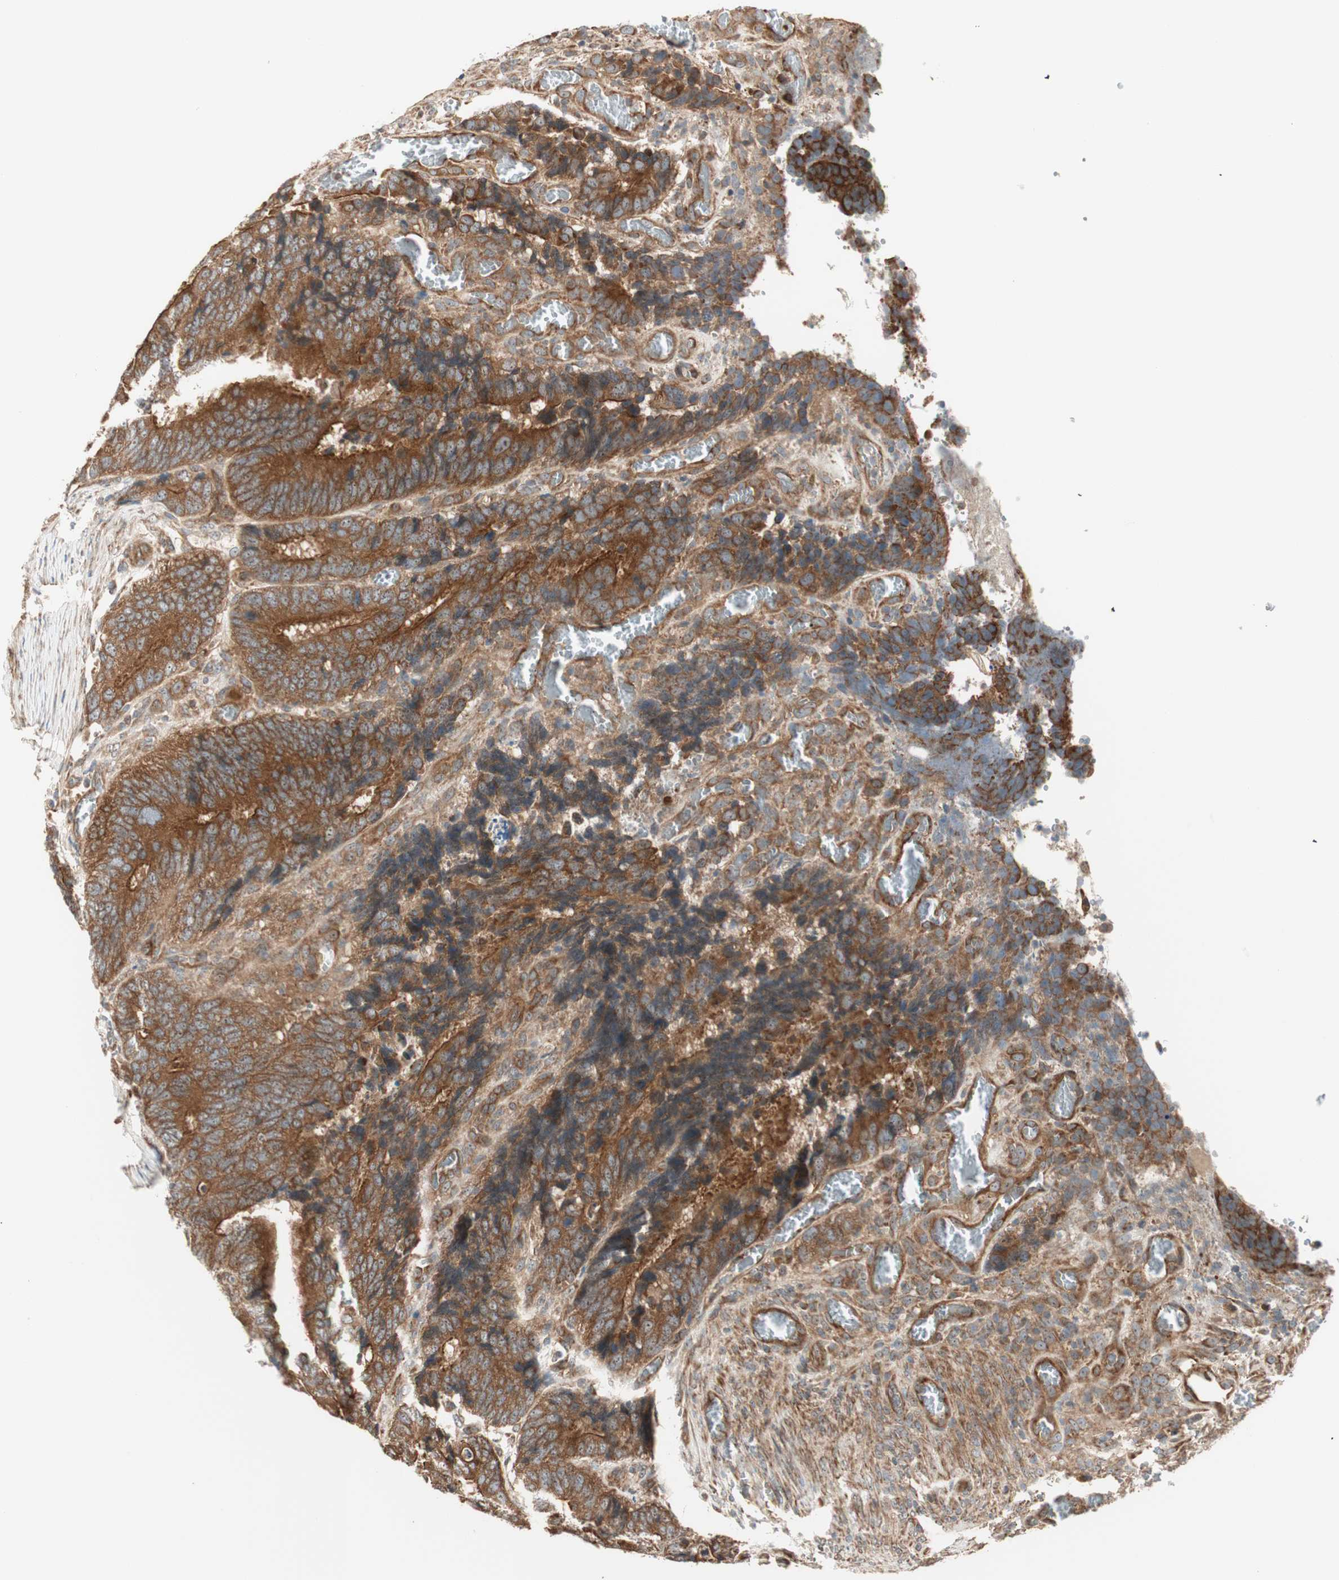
{"staining": {"intensity": "strong", "quantity": ">75%", "location": "cytoplasmic/membranous"}, "tissue": "colorectal cancer", "cell_type": "Tumor cells", "image_type": "cancer", "snomed": [{"axis": "morphology", "description": "Adenocarcinoma, NOS"}, {"axis": "topography", "description": "Colon"}], "caption": "Tumor cells show high levels of strong cytoplasmic/membranous positivity in about >75% of cells in human adenocarcinoma (colorectal).", "gene": "CTTNBP2NL", "patient": {"sex": "male", "age": 72}}